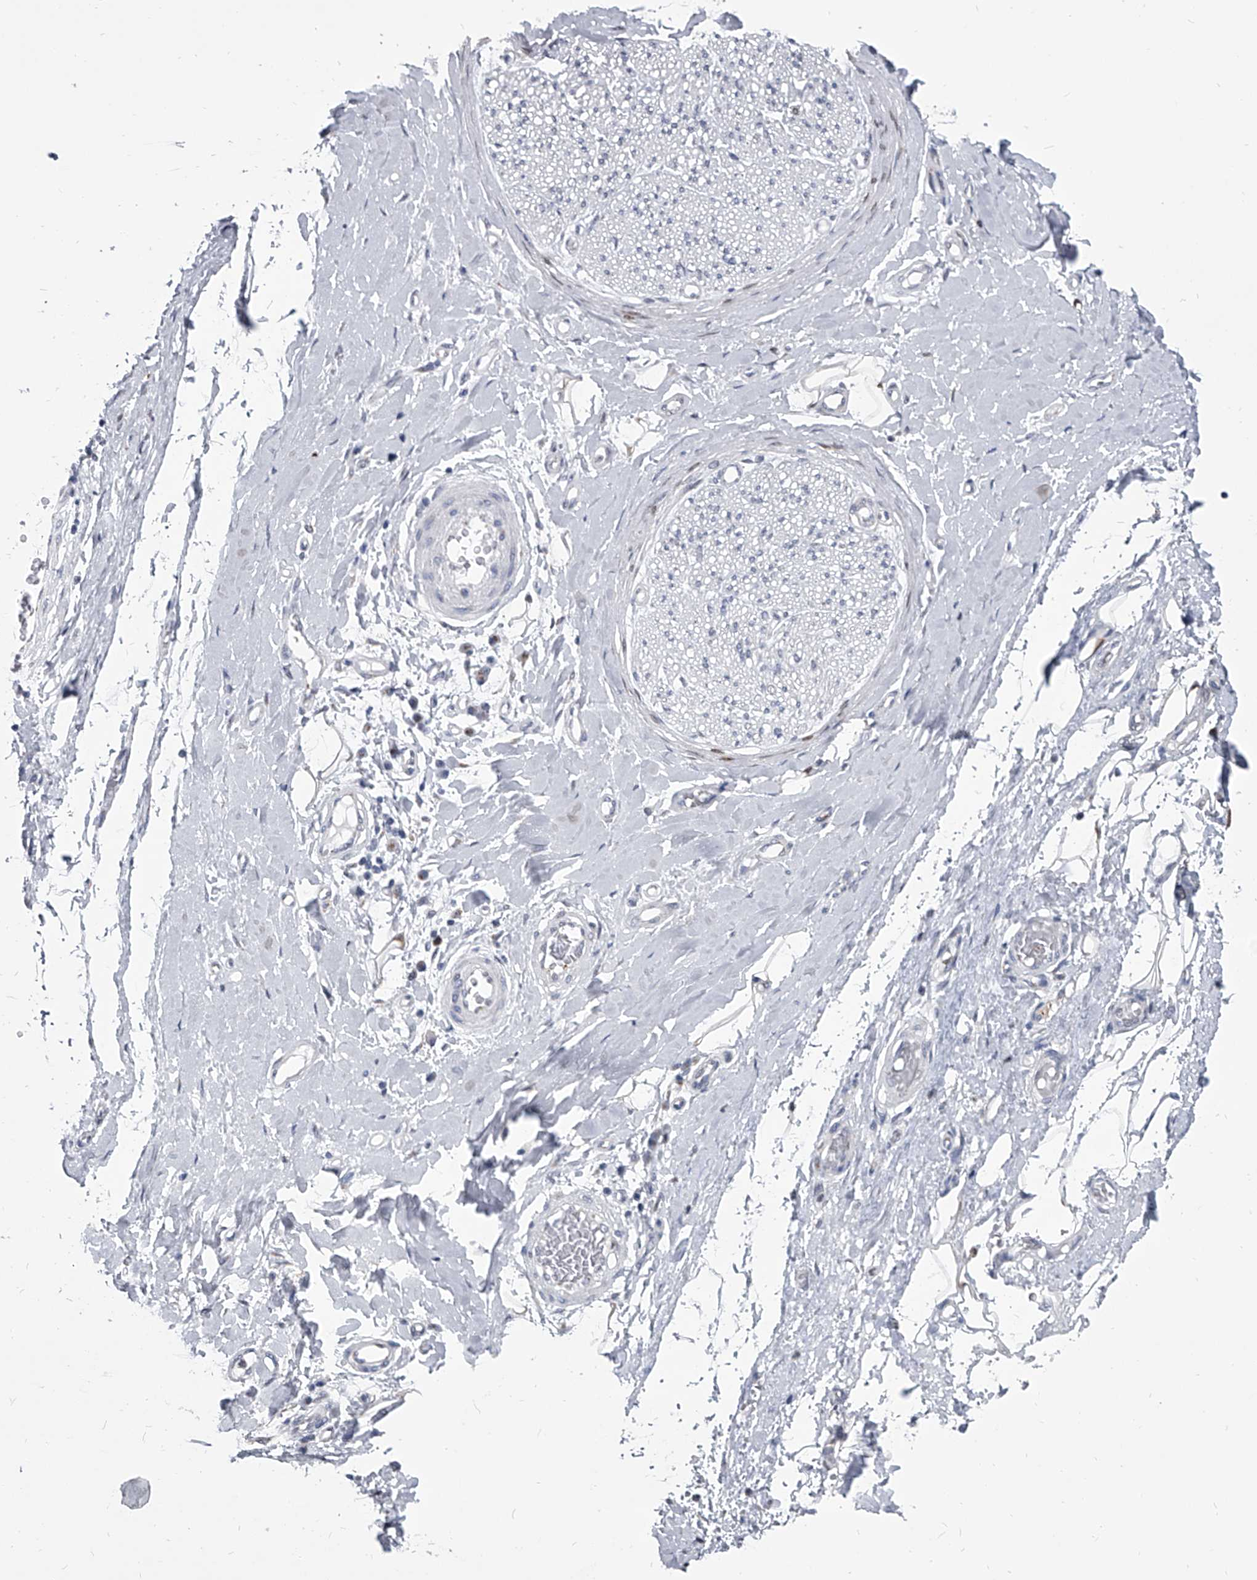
{"staining": {"intensity": "negative", "quantity": "none", "location": "none"}, "tissue": "adipose tissue", "cell_type": "Adipocytes", "image_type": "normal", "snomed": [{"axis": "morphology", "description": "Normal tissue, NOS"}, {"axis": "morphology", "description": "Adenocarcinoma, NOS"}, {"axis": "topography", "description": "Esophagus"}, {"axis": "topography", "description": "Stomach, upper"}, {"axis": "topography", "description": "Peripheral nerve tissue"}], "caption": "Human adipose tissue stained for a protein using IHC displays no expression in adipocytes.", "gene": "EVA1C", "patient": {"sex": "male", "age": 62}}